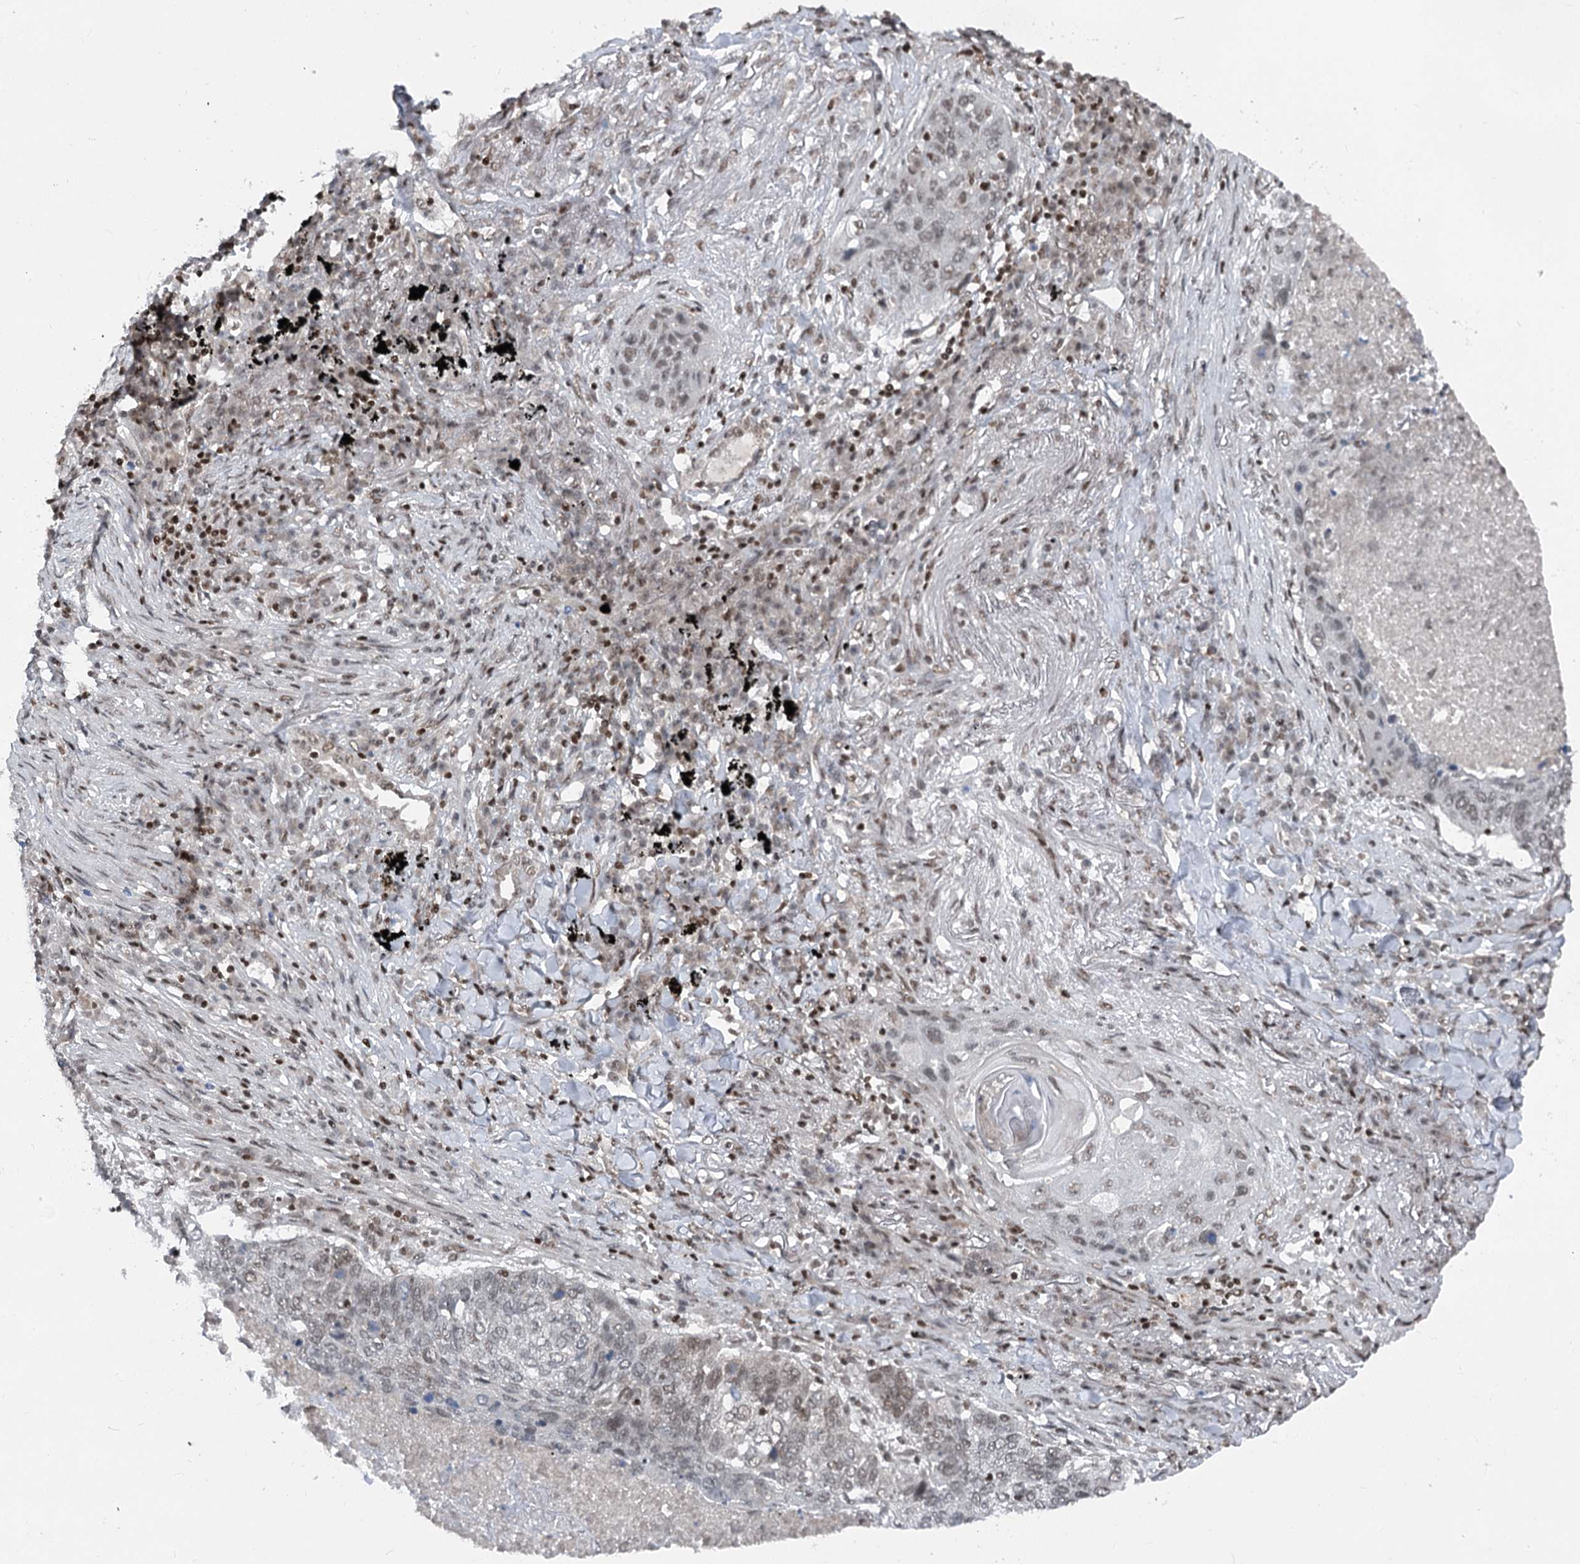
{"staining": {"intensity": "weak", "quantity": ">75%", "location": "nuclear"}, "tissue": "lung cancer", "cell_type": "Tumor cells", "image_type": "cancer", "snomed": [{"axis": "morphology", "description": "Squamous cell carcinoma, NOS"}, {"axis": "topography", "description": "Lung"}], "caption": "Weak nuclear protein positivity is identified in approximately >75% of tumor cells in squamous cell carcinoma (lung). (Stains: DAB in brown, nuclei in blue, Microscopy: brightfield microscopy at high magnification).", "gene": "CGGBP1", "patient": {"sex": "female", "age": 63}}